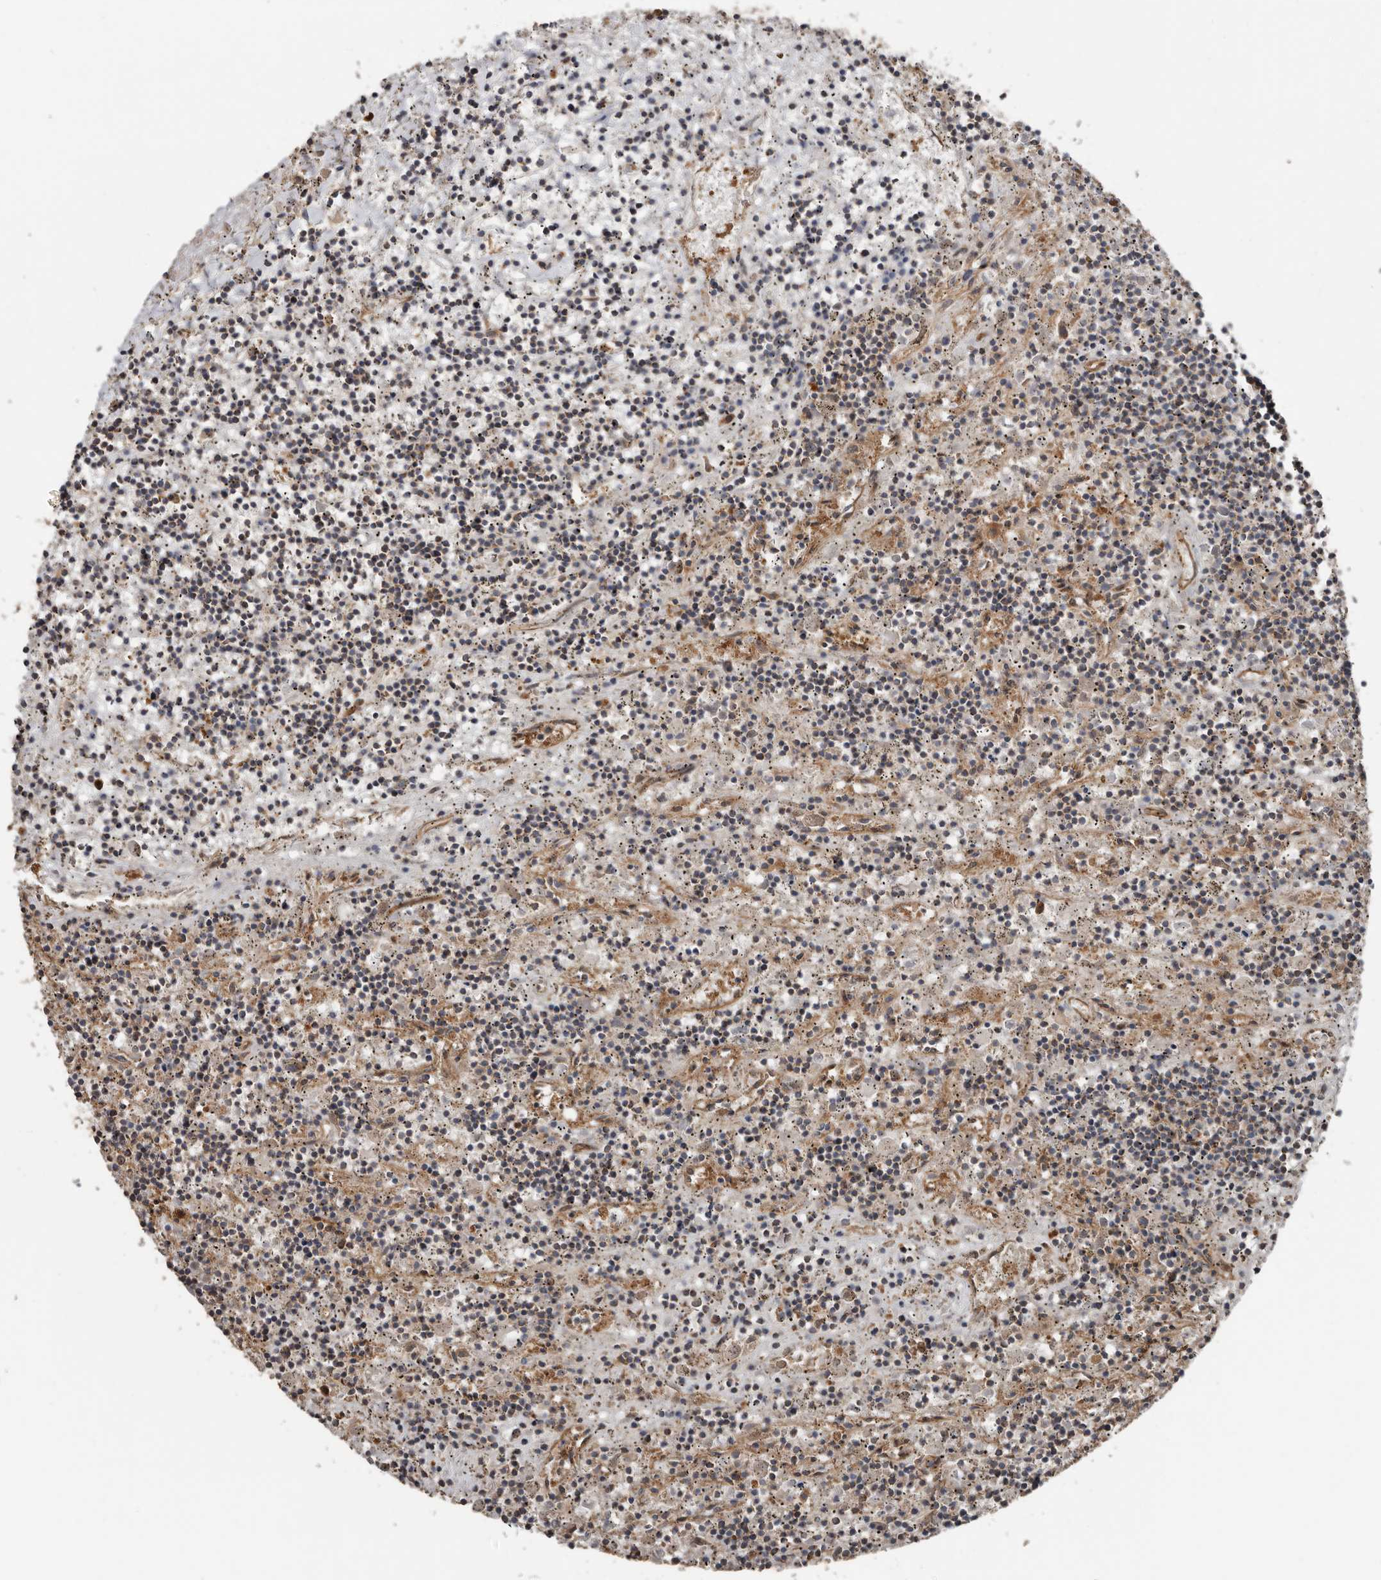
{"staining": {"intensity": "negative", "quantity": "none", "location": "none"}, "tissue": "lymphoma", "cell_type": "Tumor cells", "image_type": "cancer", "snomed": [{"axis": "morphology", "description": "Malignant lymphoma, non-Hodgkin's type, Low grade"}, {"axis": "topography", "description": "Spleen"}], "caption": "DAB immunohistochemical staining of human lymphoma shows no significant expression in tumor cells.", "gene": "EXOC3L1", "patient": {"sex": "male", "age": 76}}